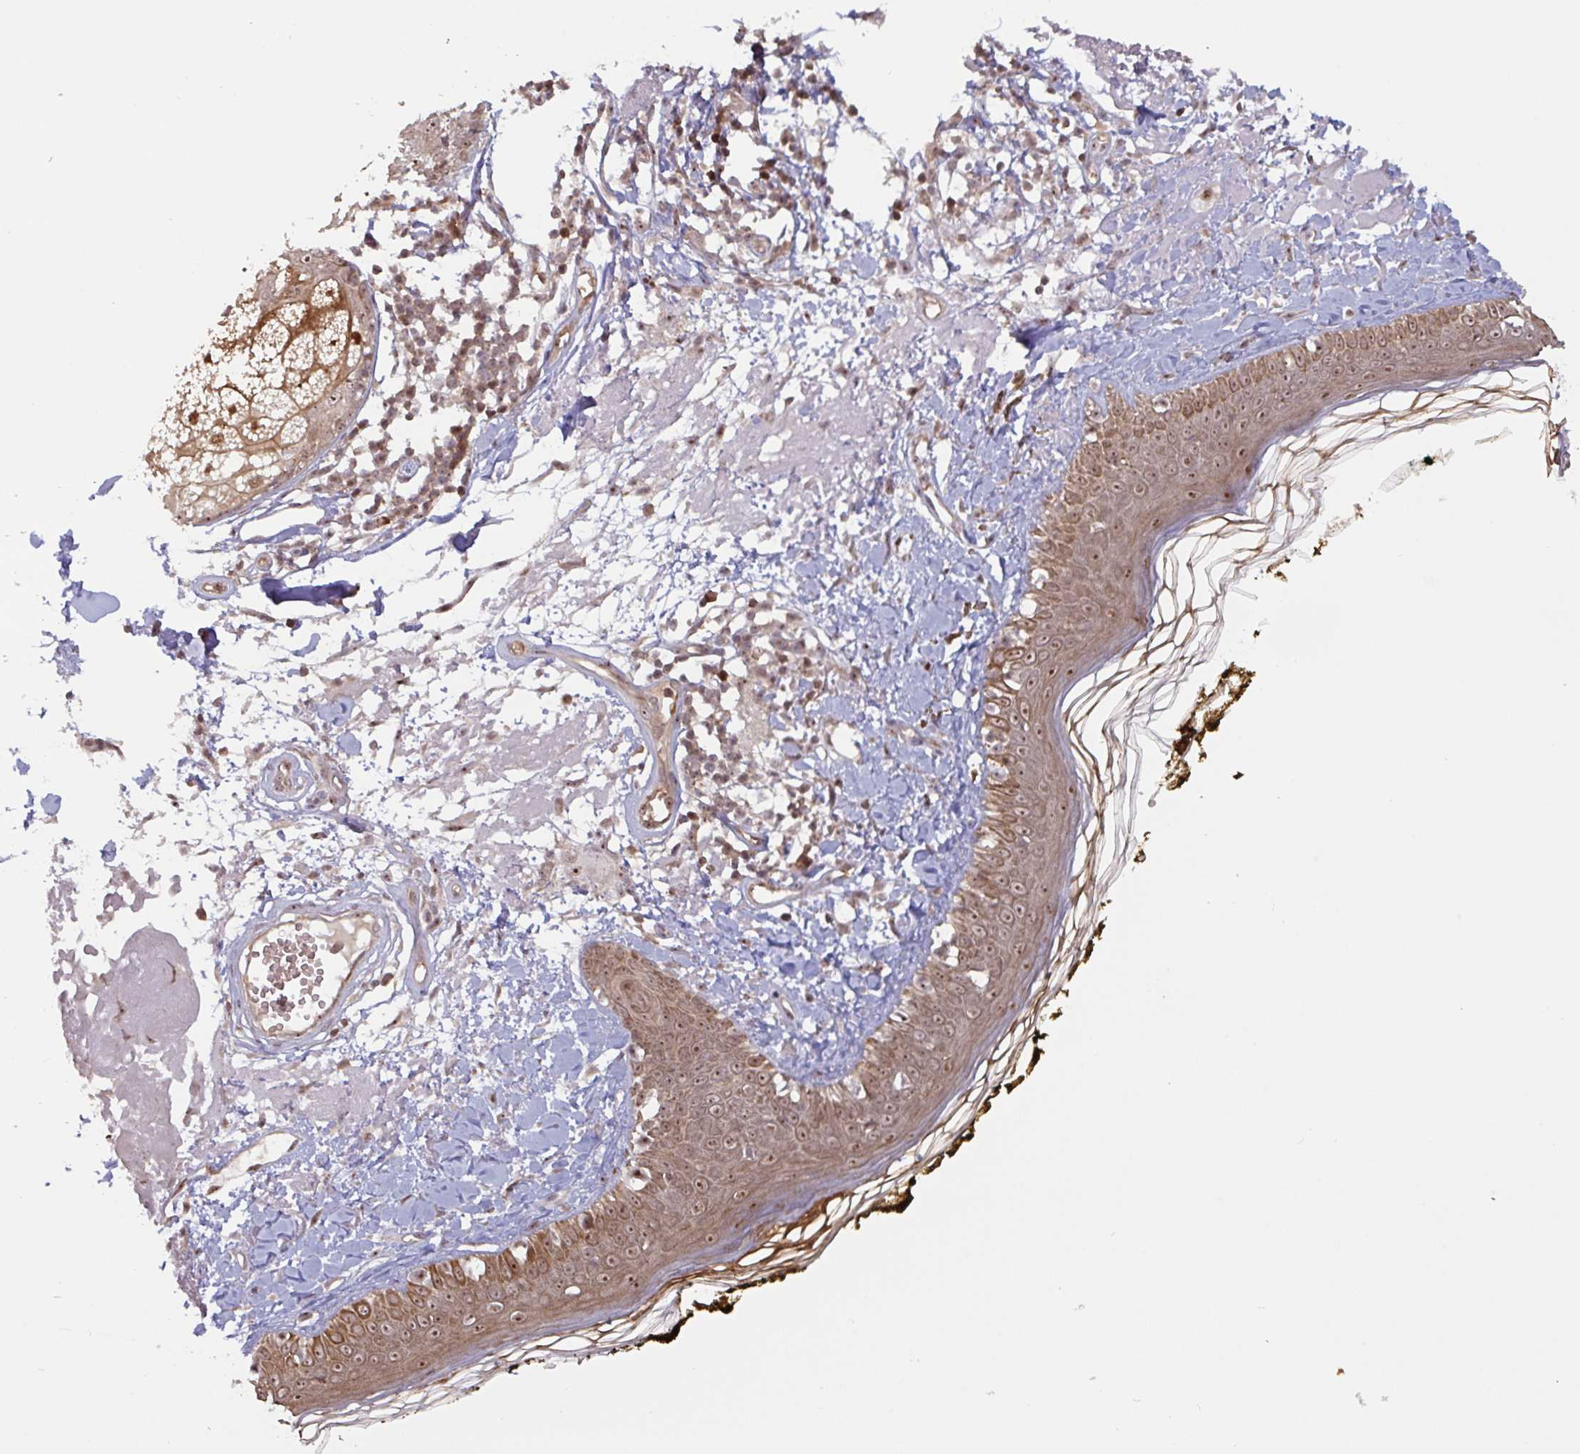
{"staining": {"intensity": "moderate", "quantity": ">75%", "location": "cytoplasmic/membranous,nuclear"}, "tissue": "skin", "cell_type": "Fibroblasts", "image_type": "normal", "snomed": [{"axis": "morphology", "description": "Normal tissue, NOS"}, {"axis": "topography", "description": "Skin"}], "caption": "Immunohistochemical staining of benign skin reveals medium levels of moderate cytoplasmic/membranous,nuclear positivity in about >75% of fibroblasts.", "gene": "NLRP13", "patient": {"sex": "male", "age": 76}}